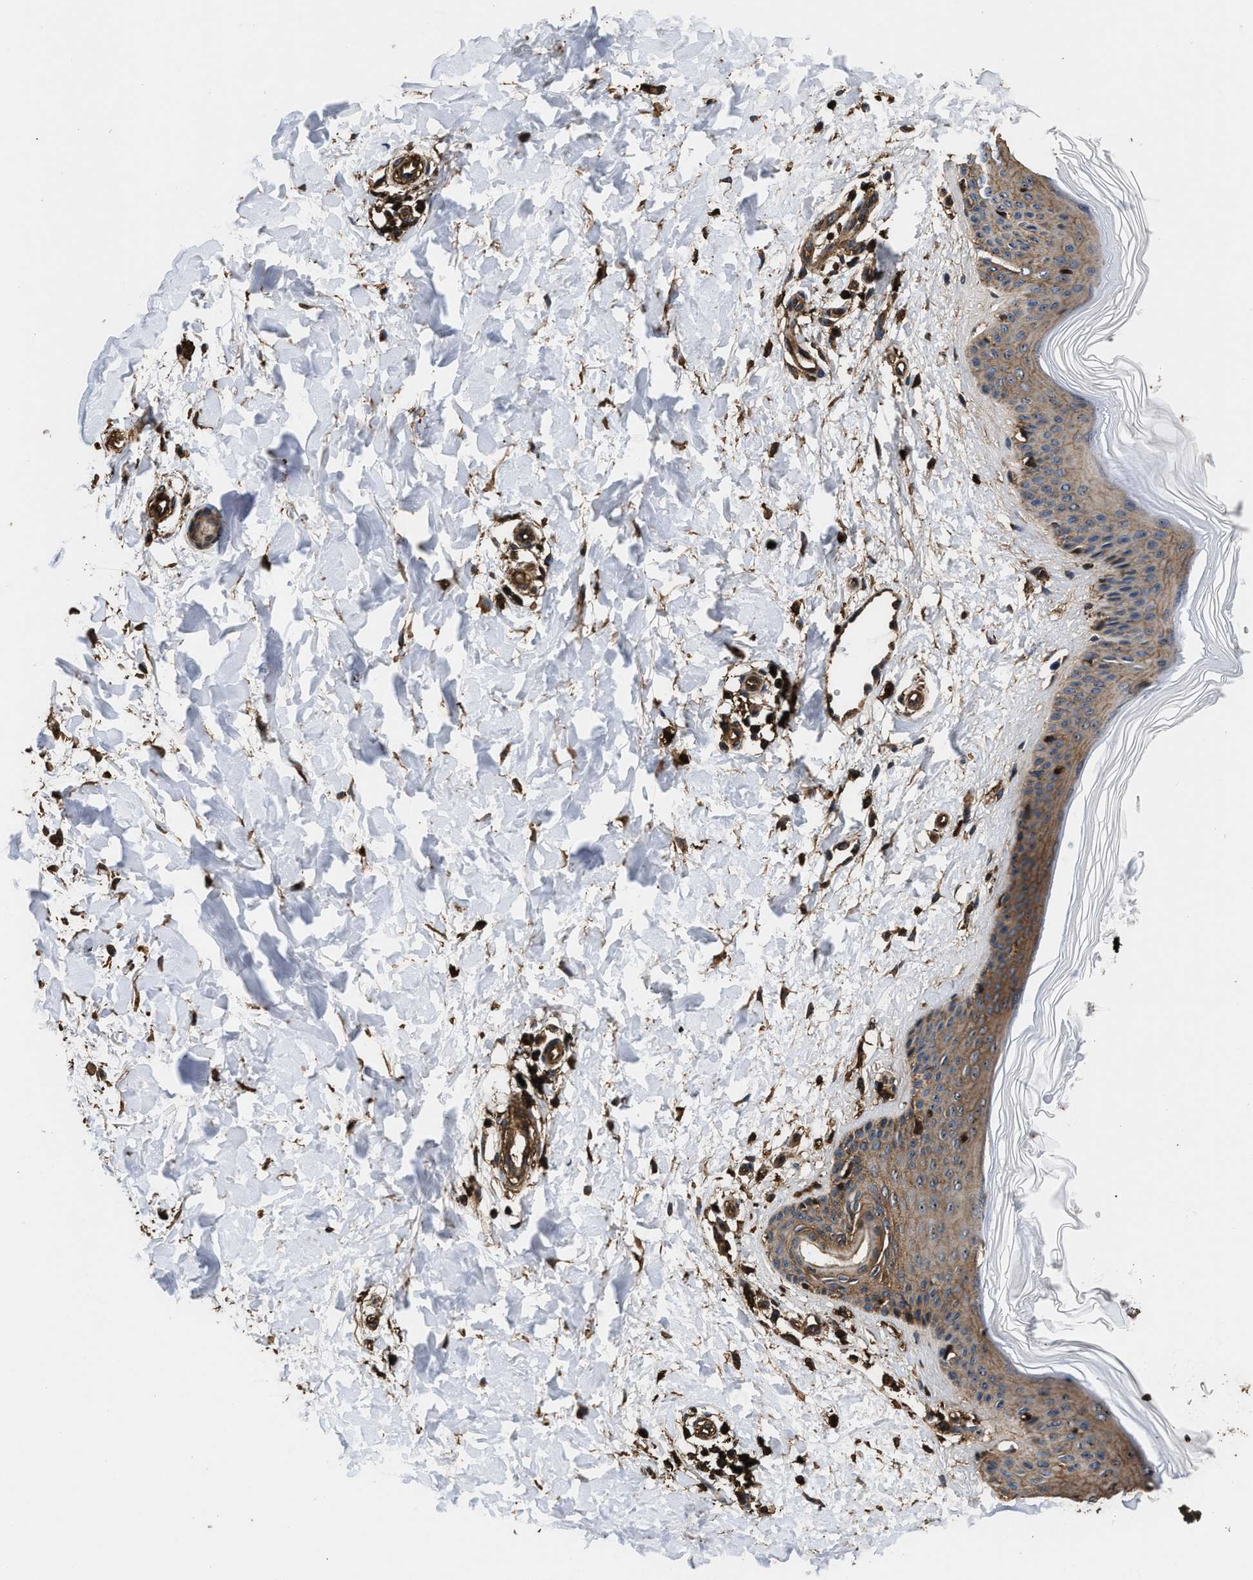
{"staining": {"intensity": "strong", "quantity": ">75%", "location": "cytoplasmic/membranous"}, "tissue": "skin", "cell_type": "Fibroblasts", "image_type": "normal", "snomed": [{"axis": "morphology", "description": "Normal tissue, NOS"}, {"axis": "morphology", "description": "Malignant melanoma, Metastatic site"}, {"axis": "topography", "description": "Skin"}], "caption": "Immunohistochemistry (IHC) micrograph of benign skin: skin stained using IHC exhibits high levels of strong protein expression localized specifically in the cytoplasmic/membranous of fibroblasts, appearing as a cytoplasmic/membranous brown color.", "gene": "KBTBD2", "patient": {"sex": "male", "age": 41}}